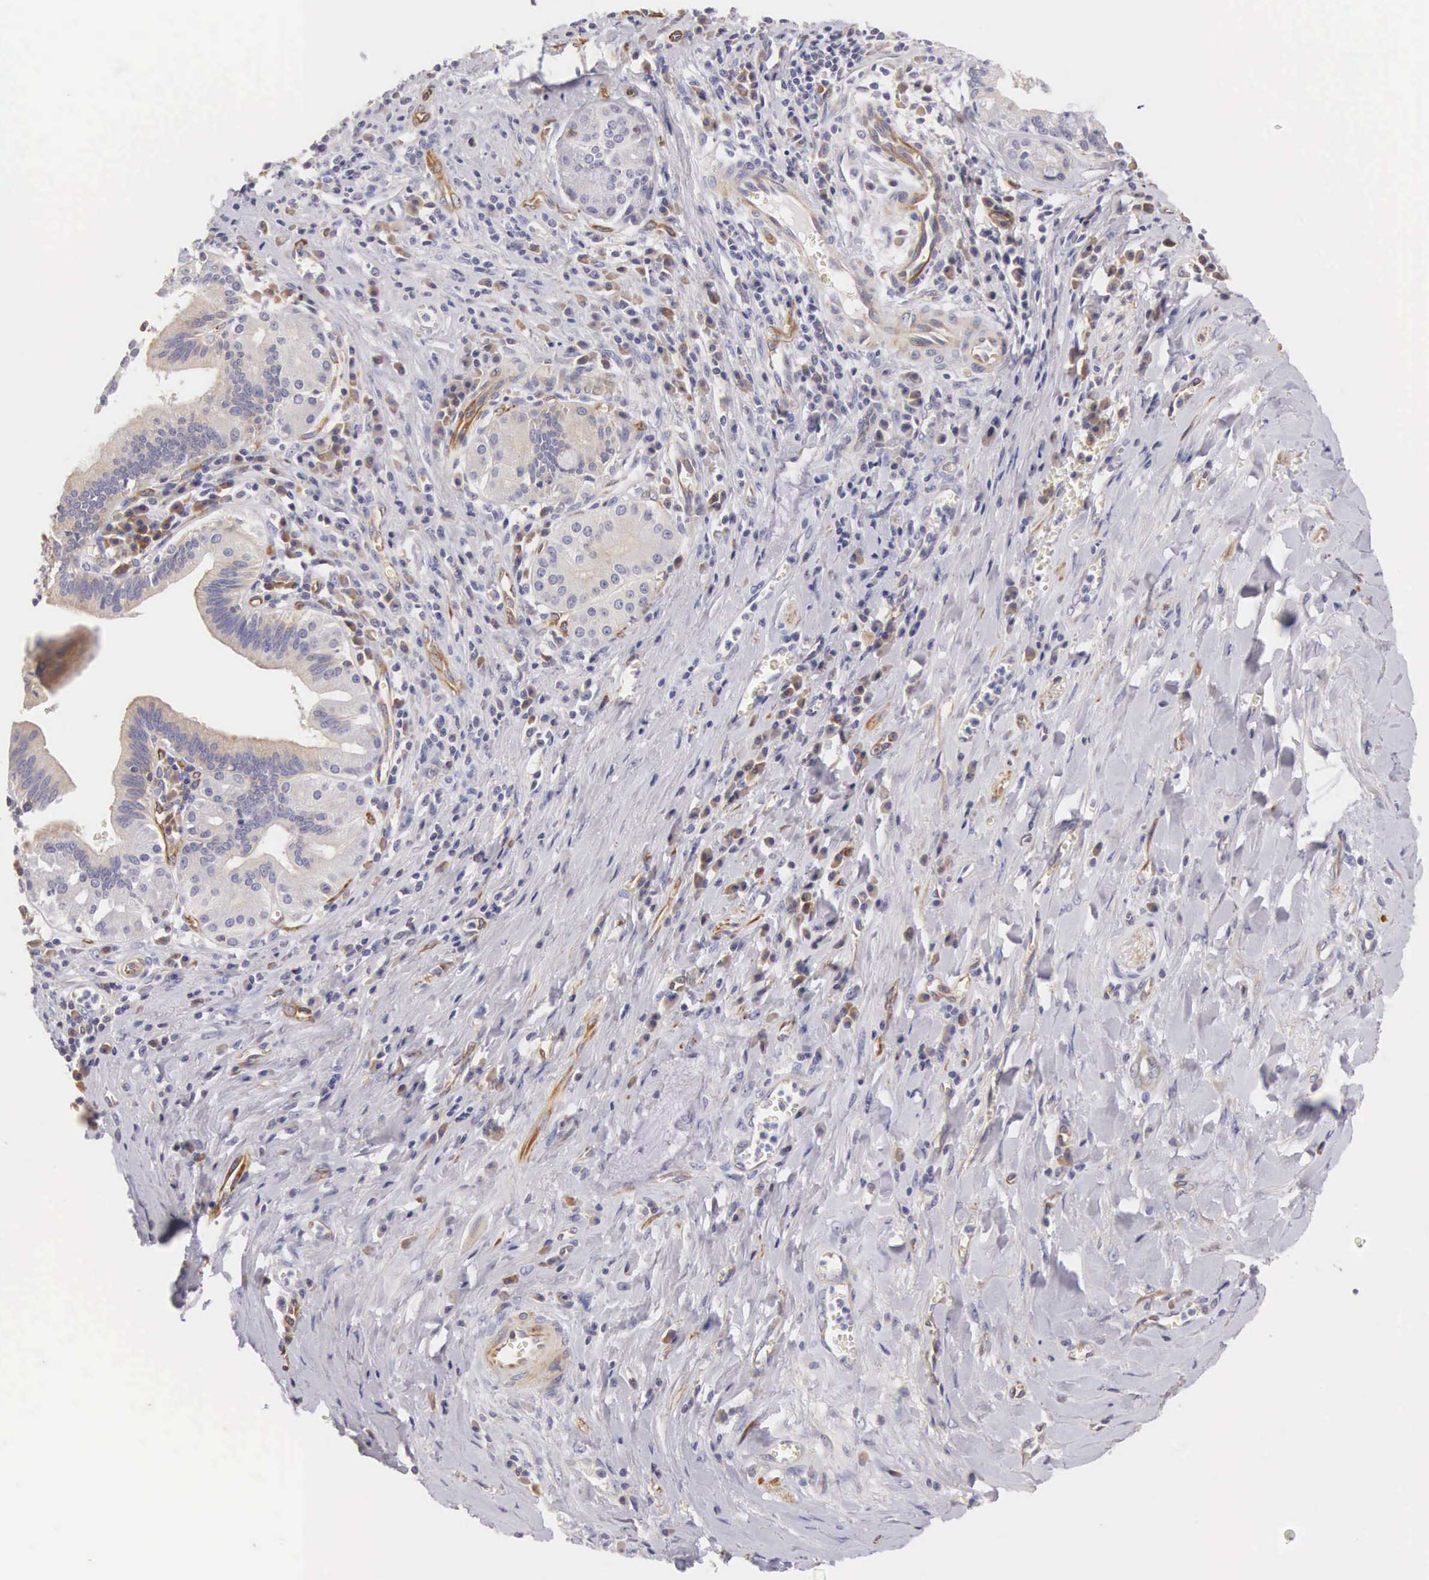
{"staining": {"intensity": "moderate", "quantity": "25%-75%", "location": "cytoplasmic/membranous"}, "tissue": "pancreatic cancer", "cell_type": "Tumor cells", "image_type": "cancer", "snomed": [{"axis": "morphology", "description": "Adenocarcinoma, NOS"}, {"axis": "topography", "description": "Pancreas"}], "caption": "Protein staining of pancreatic cancer (adenocarcinoma) tissue reveals moderate cytoplasmic/membranous positivity in approximately 25%-75% of tumor cells.", "gene": "OSBPL3", "patient": {"sex": "male", "age": 69}}